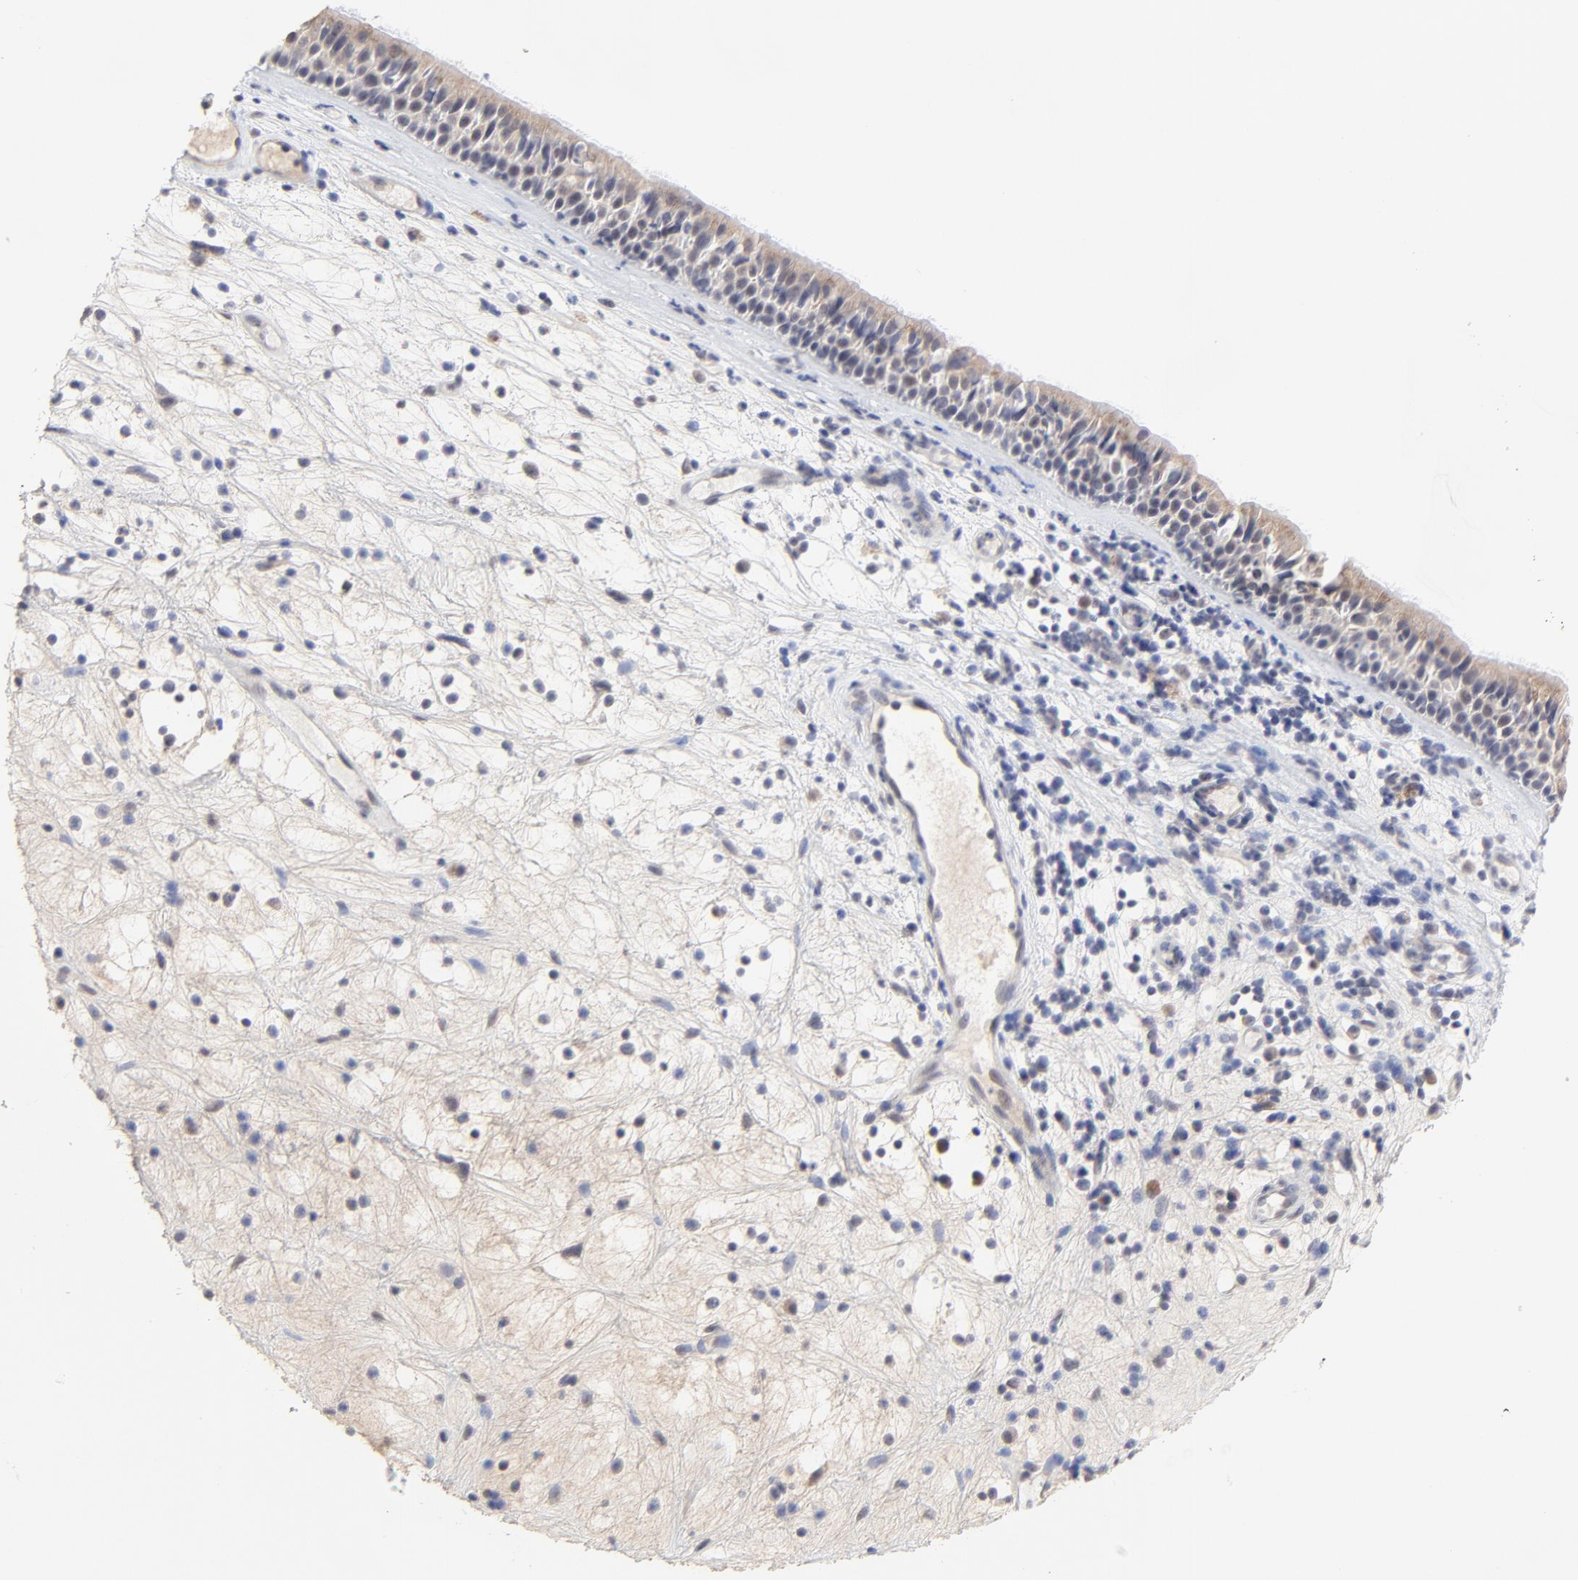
{"staining": {"intensity": "weak", "quantity": ">75%", "location": "cytoplasmic/membranous"}, "tissue": "nasopharynx", "cell_type": "Respiratory epithelial cells", "image_type": "normal", "snomed": [{"axis": "morphology", "description": "Normal tissue, NOS"}, {"axis": "topography", "description": "Nasopharynx"}], "caption": "The photomicrograph exhibits staining of unremarkable nasopharynx, revealing weak cytoplasmic/membranous protein positivity (brown color) within respiratory epithelial cells. The staining was performed using DAB to visualize the protein expression in brown, while the nuclei were stained in blue with hematoxylin (Magnification: 20x).", "gene": "FAM199X", "patient": {"sex": "female", "age": 78}}